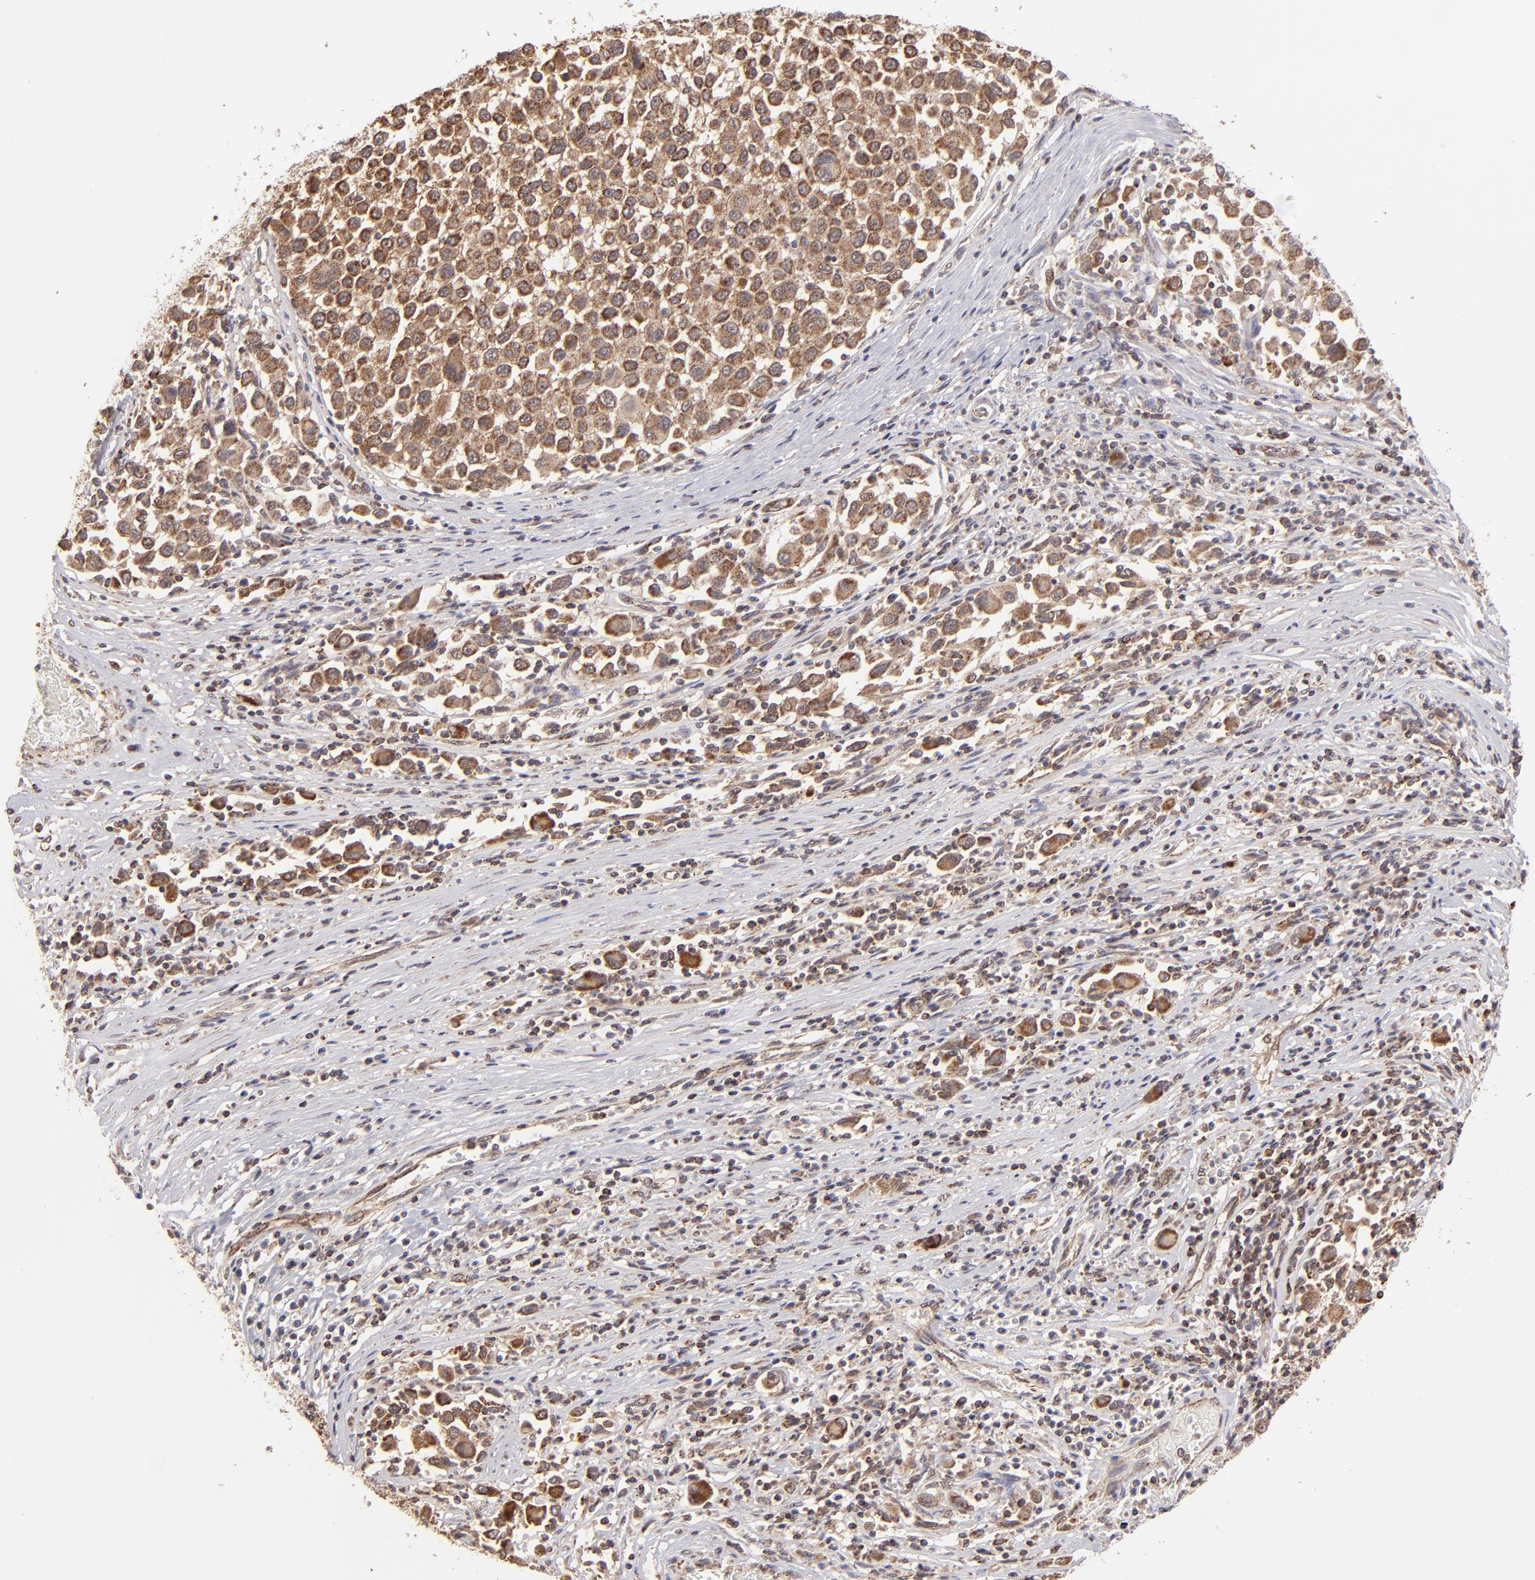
{"staining": {"intensity": "moderate", "quantity": "25%-75%", "location": "cytoplasmic/membranous"}, "tissue": "melanoma", "cell_type": "Tumor cells", "image_type": "cancer", "snomed": [{"axis": "morphology", "description": "Malignant melanoma, Metastatic site"}, {"axis": "topography", "description": "Lymph node"}], "caption": "Moderate cytoplasmic/membranous expression for a protein is present in about 25%-75% of tumor cells of melanoma using immunohistochemistry (IHC).", "gene": "SLC15A1", "patient": {"sex": "male", "age": 61}}